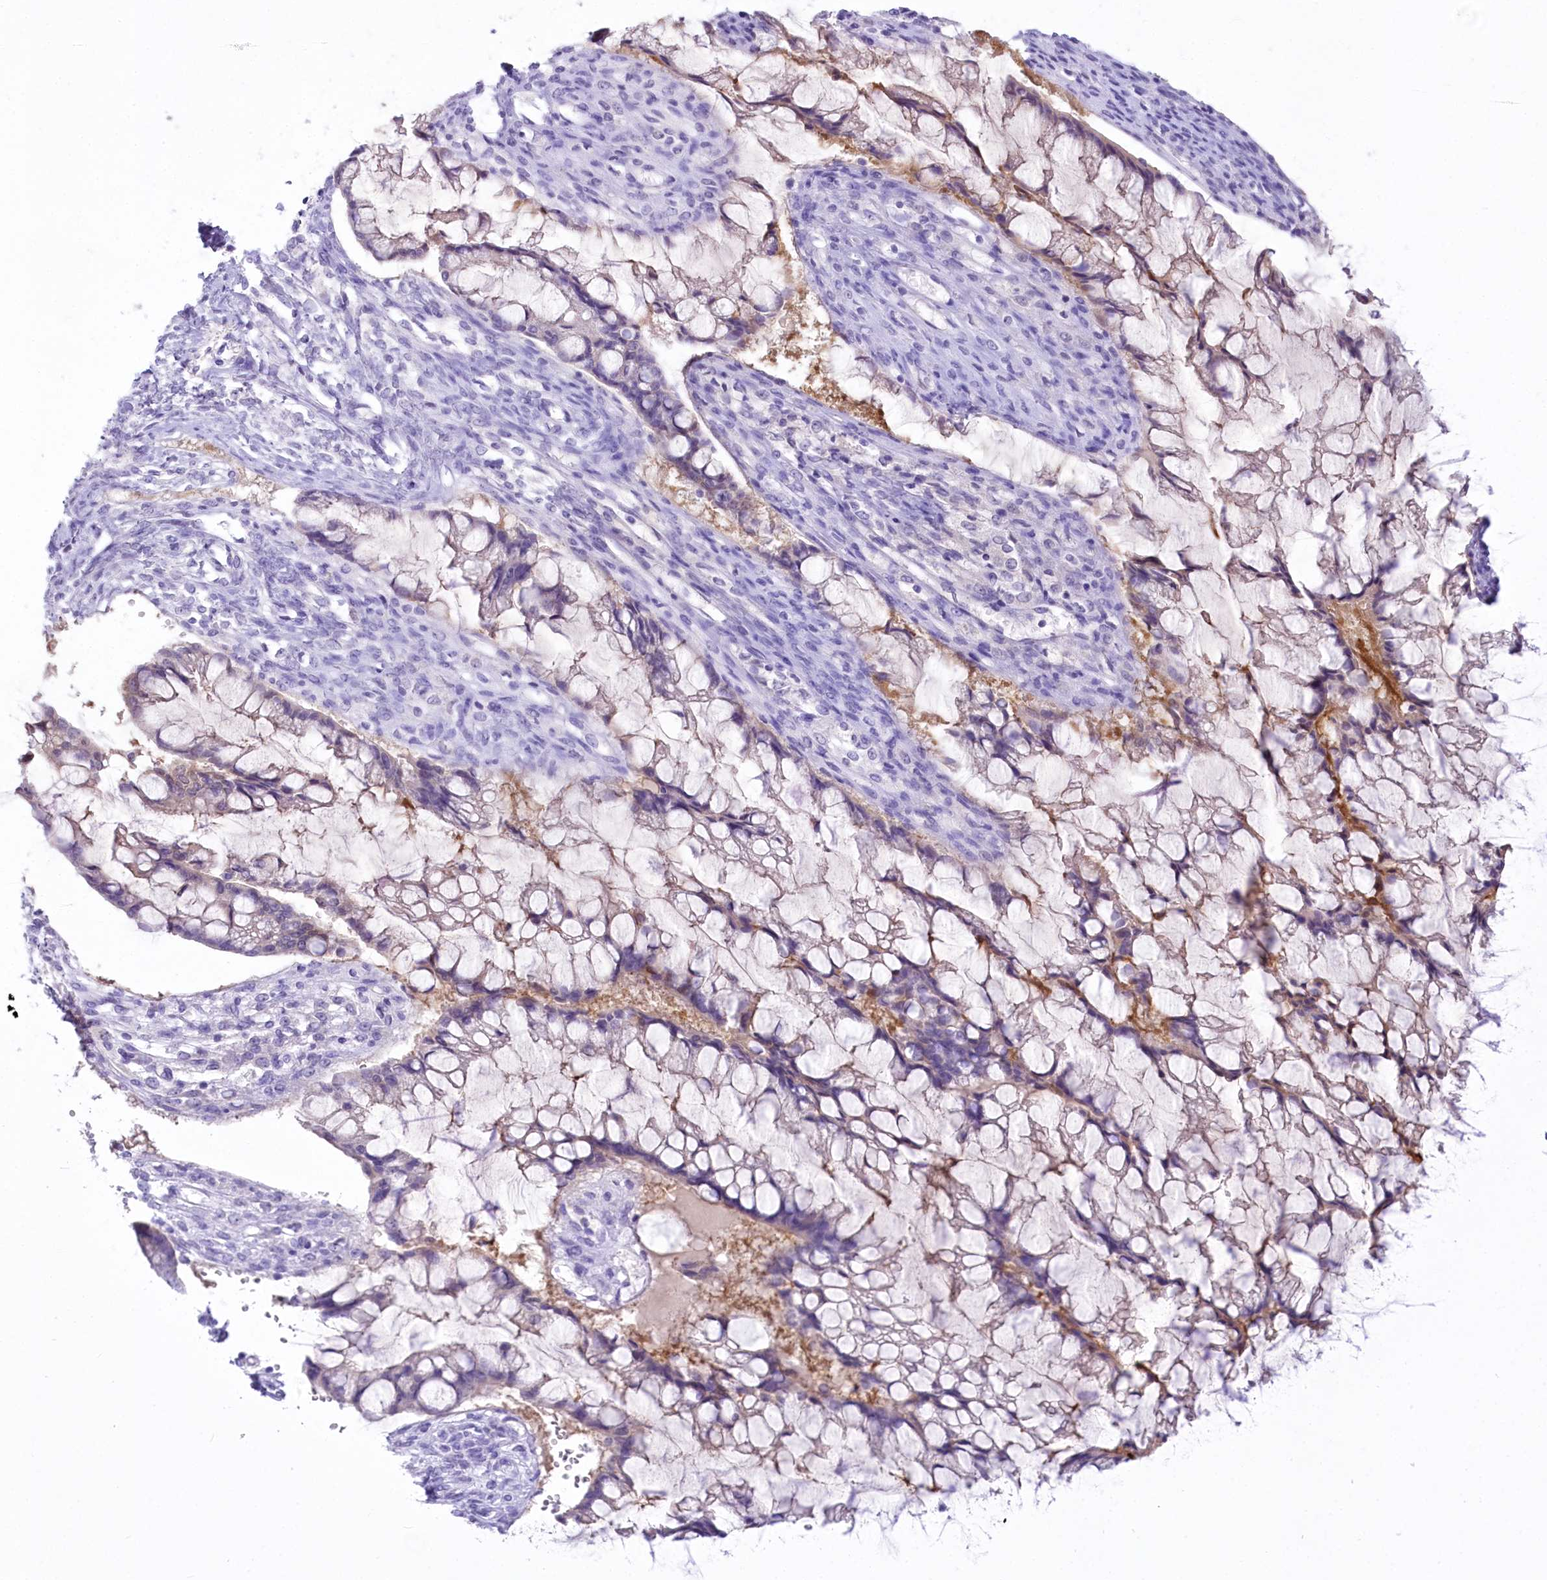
{"staining": {"intensity": "weak", "quantity": "<25%", "location": "cytoplasmic/membranous"}, "tissue": "ovarian cancer", "cell_type": "Tumor cells", "image_type": "cancer", "snomed": [{"axis": "morphology", "description": "Cystadenocarcinoma, mucinous, NOS"}, {"axis": "topography", "description": "Ovary"}], "caption": "Protein analysis of ovarian mucinous cystadenocarcinoma exhibits no significant positivity in tumor cells. (DAB immunohistochemistry visualized using brightfield microscopy, high magnification).", "gene": "PBLD", "patient": {"sex": "female", "age": 73}}